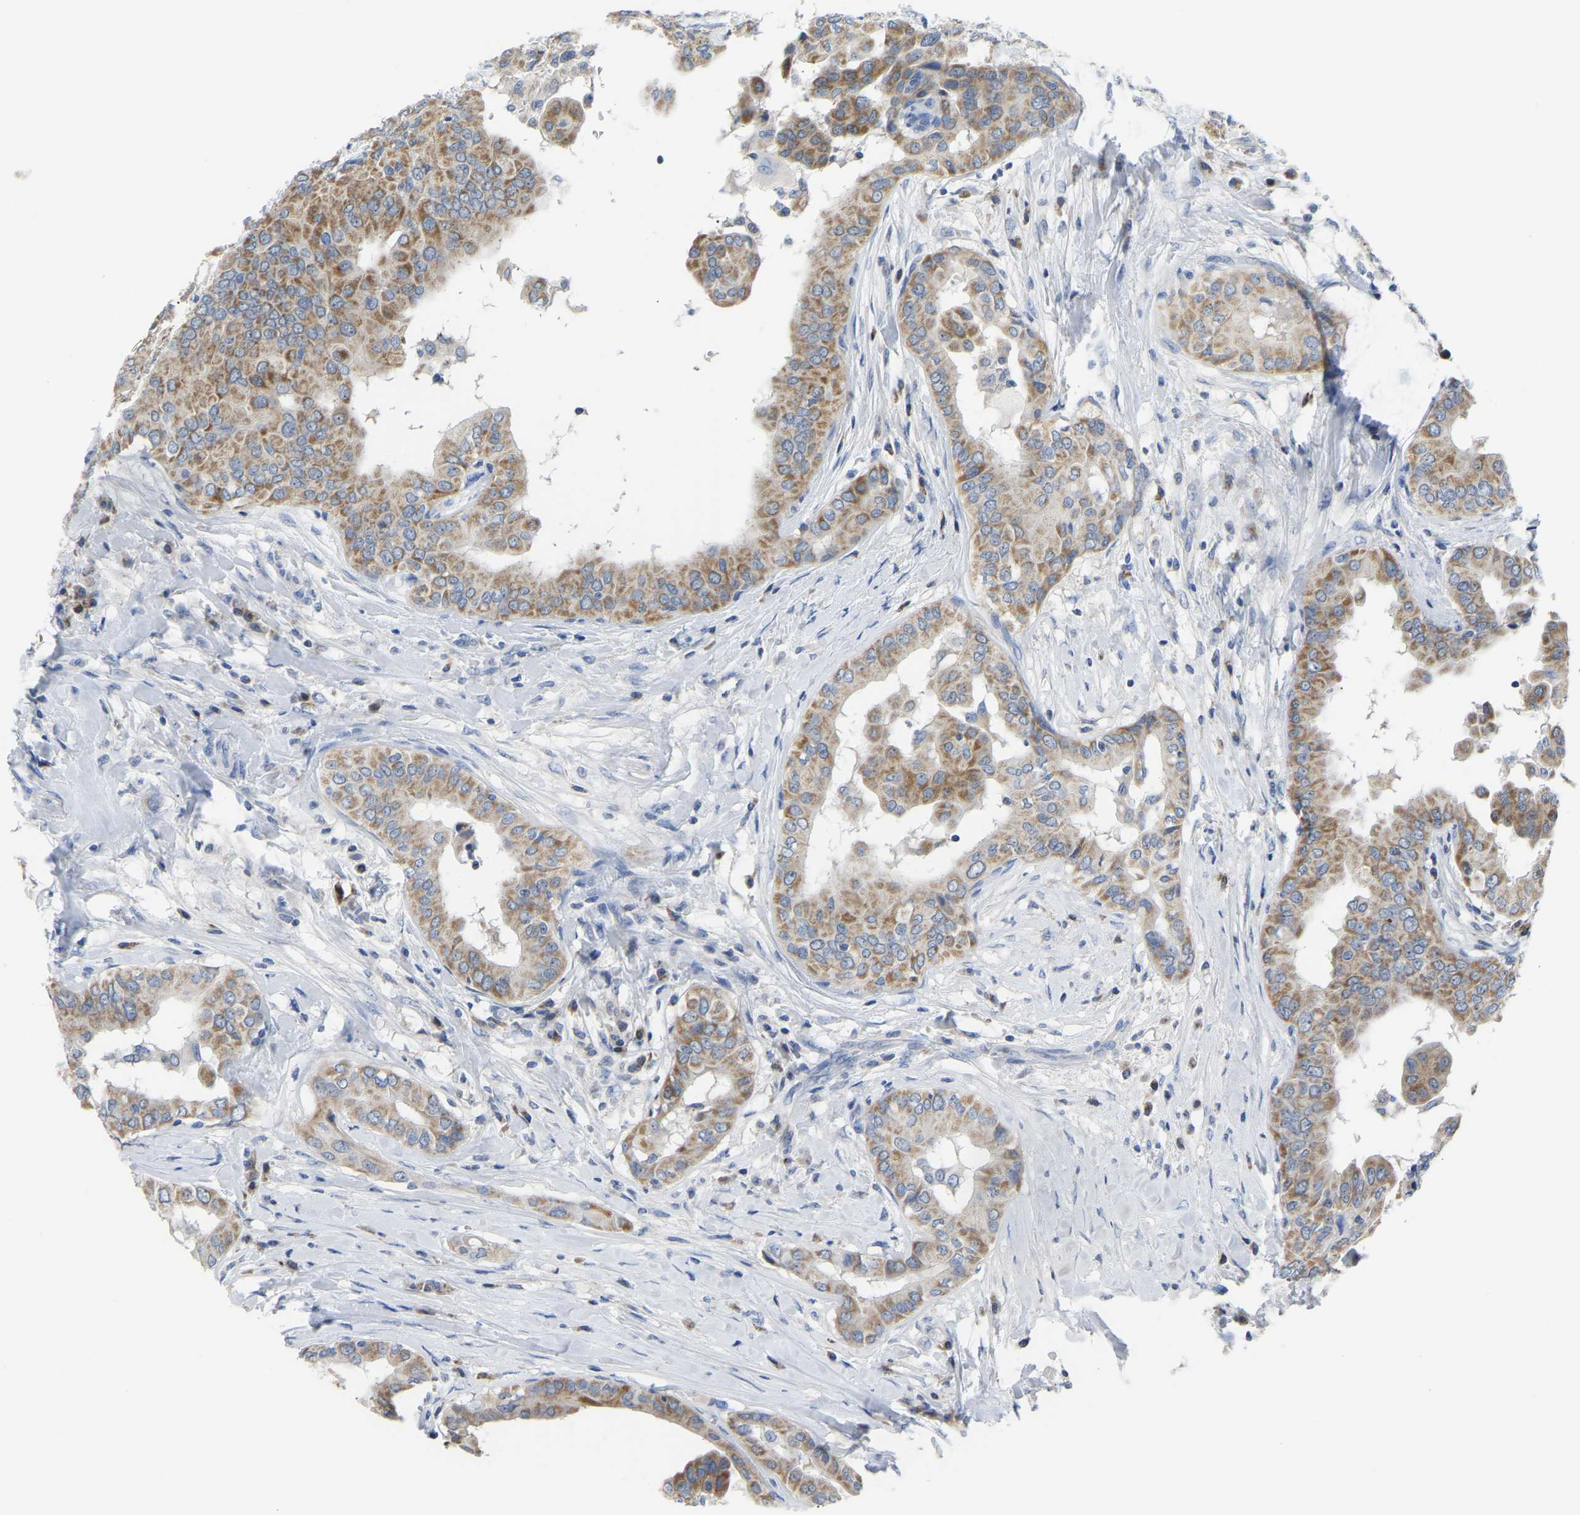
{"staining": {"intensity": "moderate", "quantity": ">75%", "location": "cytoplasmic/membranous"}, "tissue": "thyroid cancer", "cell_type": "Tumor cells", "image_type": "cancer", "snomed": [{"axis": "morphology", "description": "Papillary adenocarcinoma, NOS"}, {"axis": "topography", "description": "Thyroid gland"}], "caption": "Approximately >75% of tumor cells in human thyroid cancer demonstrate moderate cytoplasmic/membranous protein positivity as visualized by brown immunohistochemical staining.", "gene": "ETFA", "patient": {"sex": "male", "age": 33}}